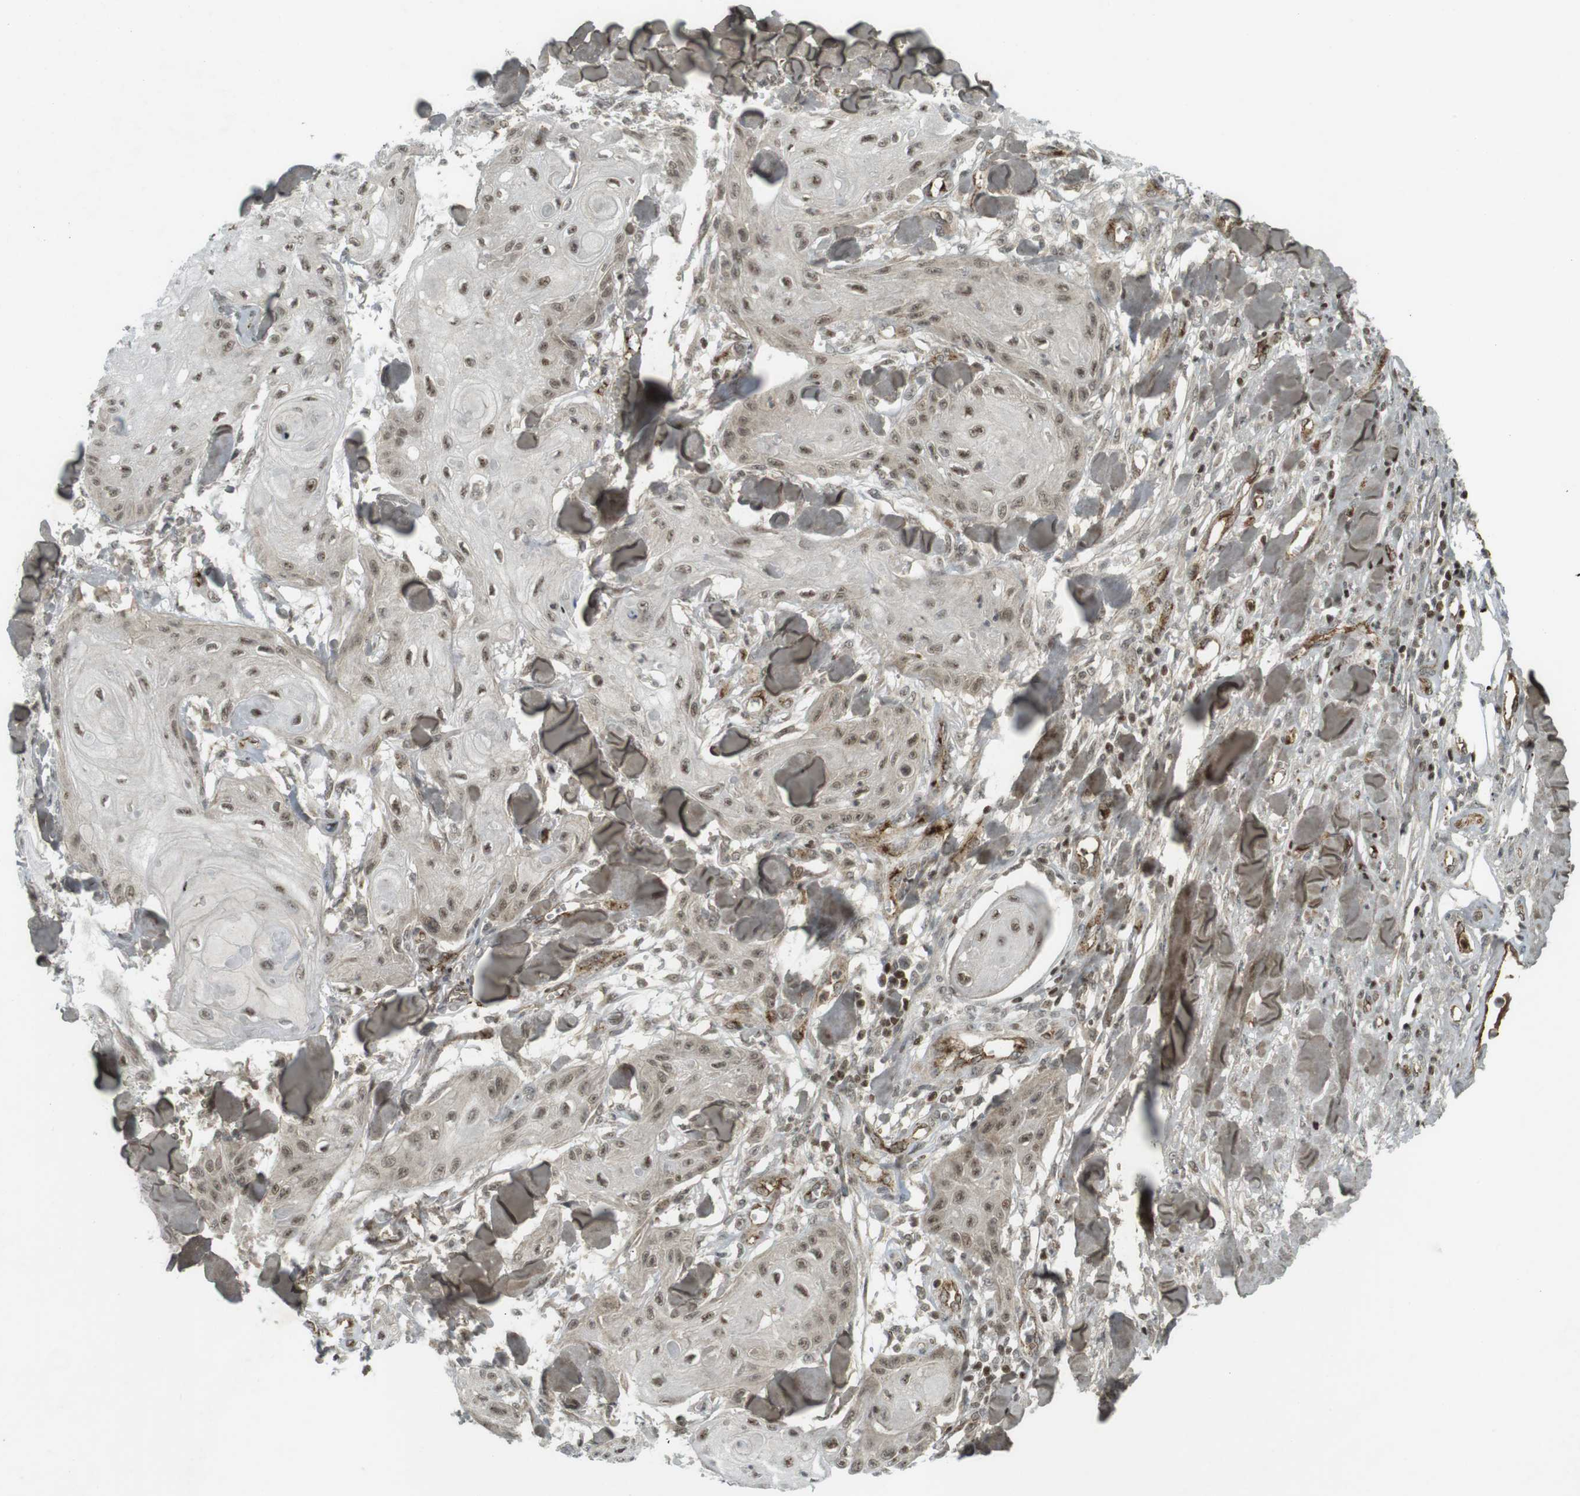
{"staining": {"intensity": "weak", "quantity": ">75%", "location": "nuclear"}, "tissue": "skin cancer", "cell_type": "Tumor cells", "image_type": "cancer", "snomed": [{"axis": "morphology", "description": "Squamous cell carcinoma, NOS"}, {"axis": "topography", "description": "Skin"}], "caption": "Weak nuclear positivity is seen in about >75% of tumor cells in skin cancer (squamous cell carcinoma).", "gene": "PPP1R13B", "patient": {"sex": "male", "age": 74}}